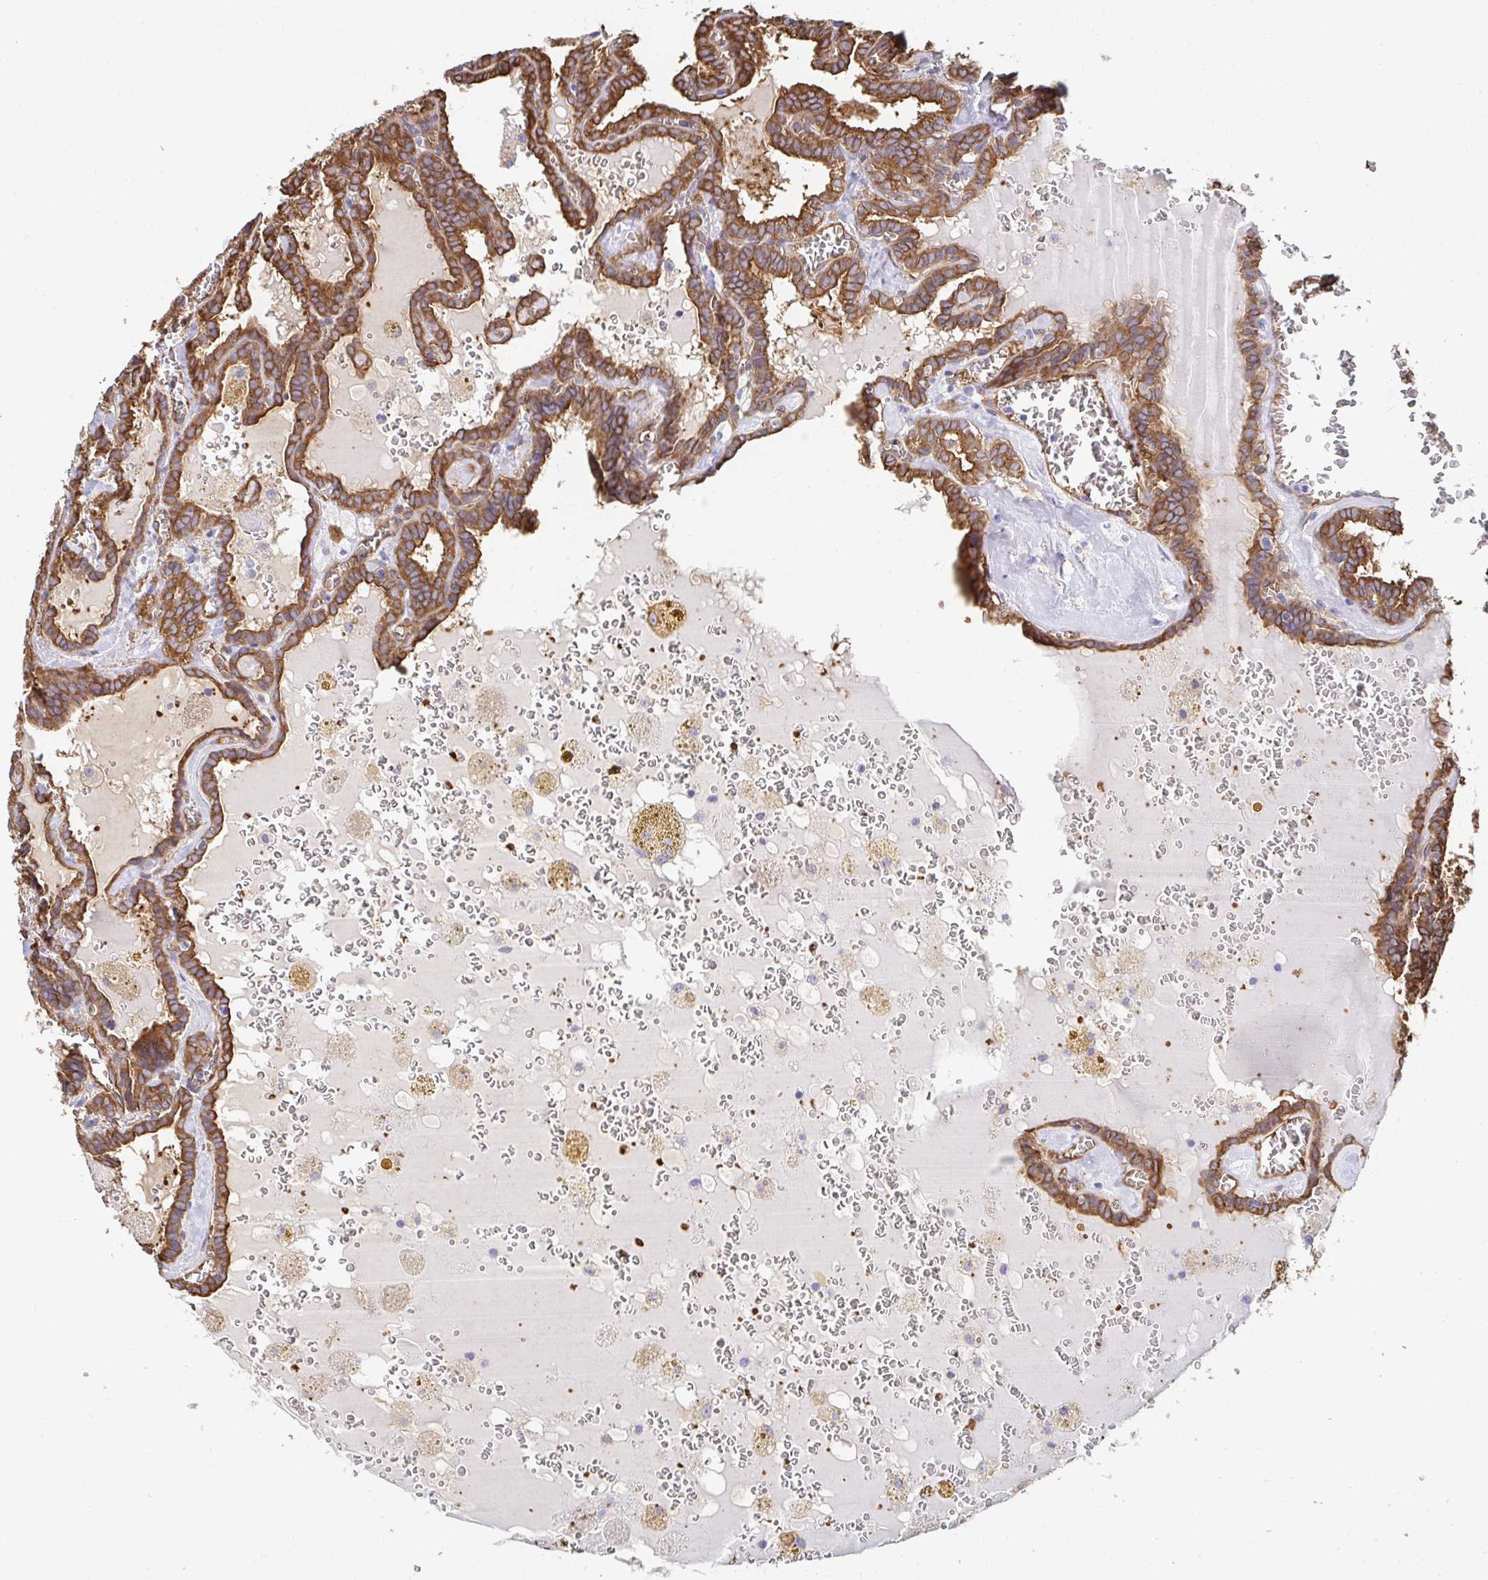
{"staining": {"intensity": "strong", "quantity": ">75%", "location": "cytoplasmic/membranous"}, "tissue": "thyroid cancer", "cell_type": "Tumor cells", "image_type": "cancer", "snomed": [{"axis": "morphology", "description": "Papillary adenocarcinoma, NOS"}, {"axis": "topography", "description": "Thyroid gland"}], "caption": "High-power microscopy captured an immunohistochemistry (IHC) micrograph of thyroid cancer (papillary adenocarcinoma), revealing strong cytoplasmic/membranous positivity in approximately >75% of tumor cells. (DAB (3,3'-diaminobenzidine) = brown stain, brightfield microscopy at high magnification).", "gene": "CTTN", "patient": {"sex": "female", "age": 39}}